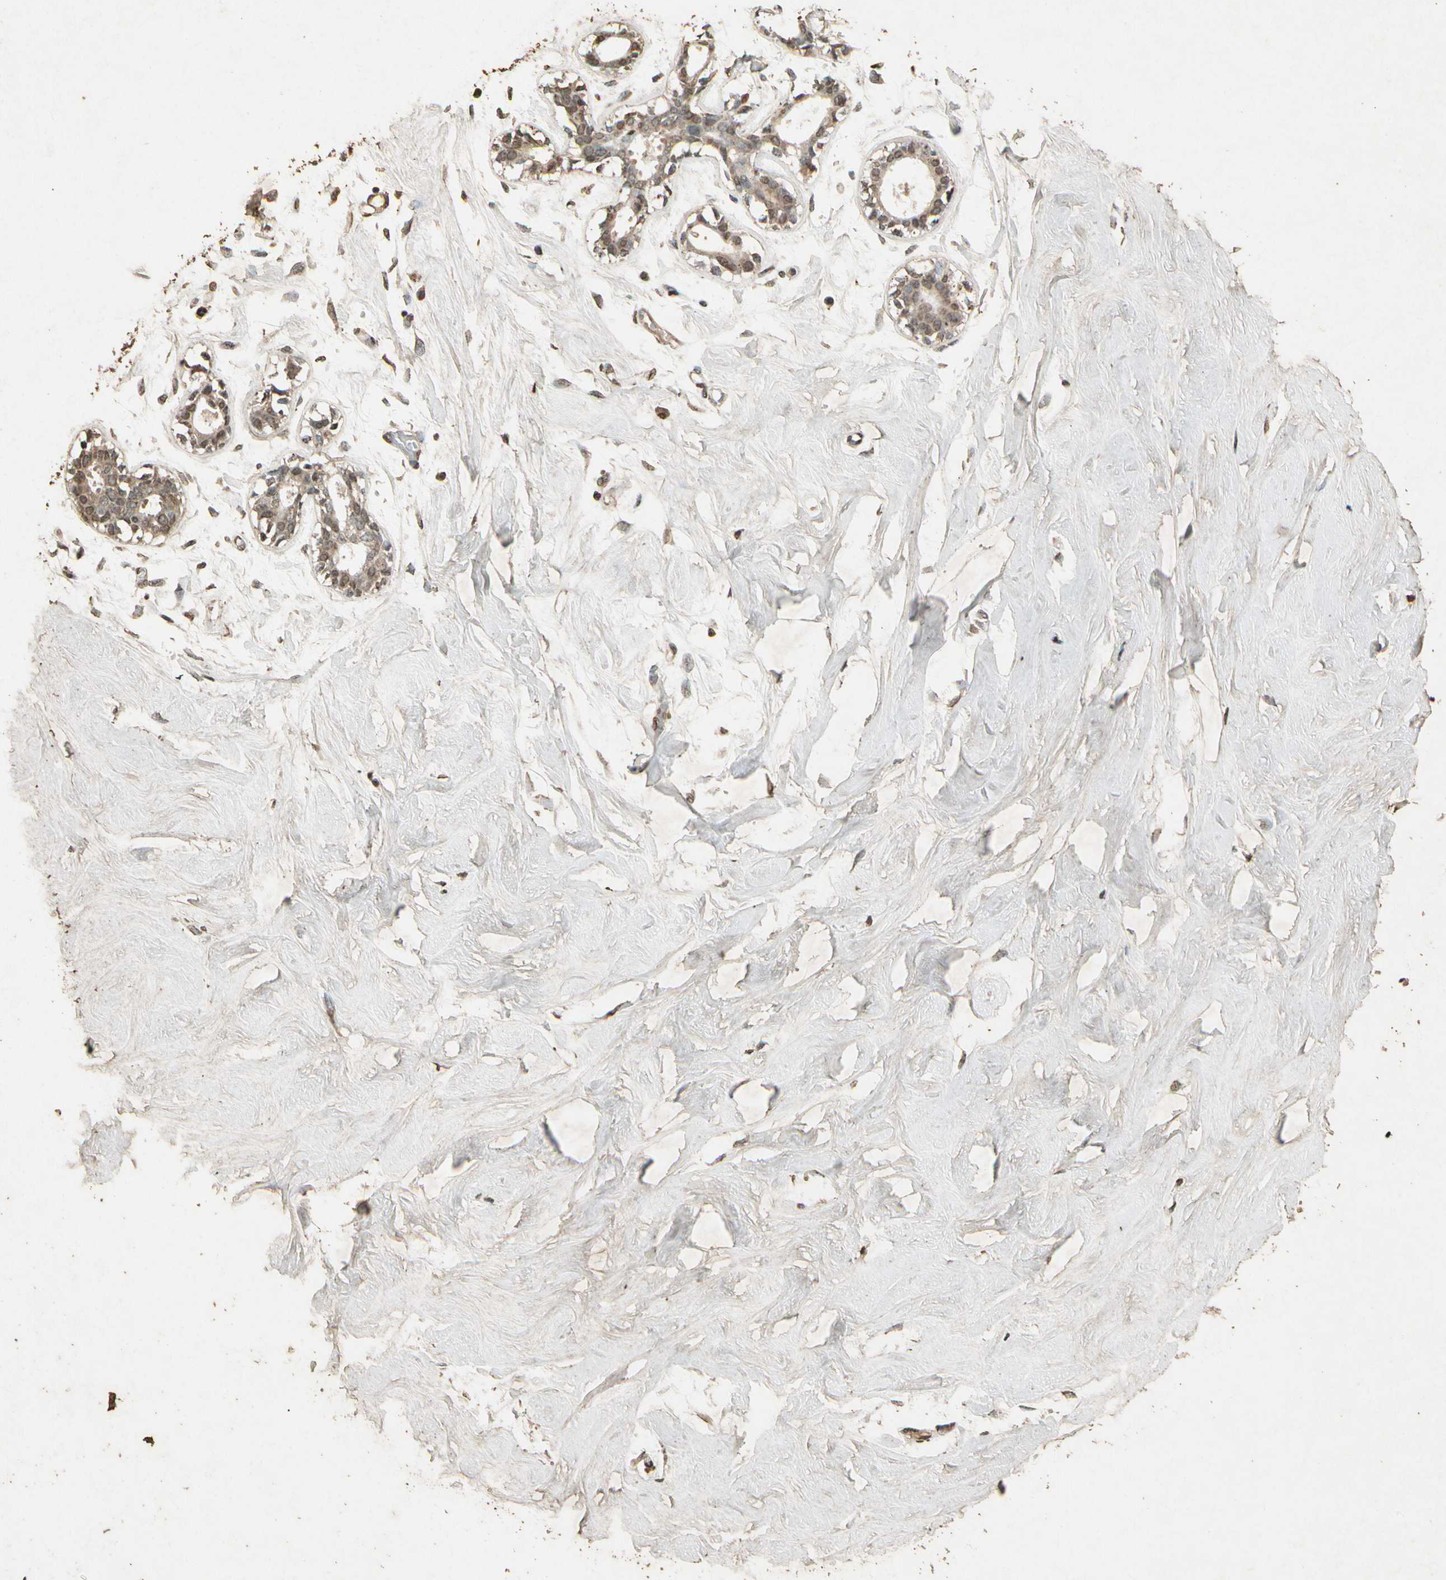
{"staining": {"intensity": "moderate", "quantity": ">75%", "location": "cytoplasmic/membranous"}, "tissue": "breast", "cell_type": "Adipocytes", "image_type": "normal", "snomed": [{"axis": "morphology", "description": "Normal tissue, NOS"}, {"axis": "topography", "description": "Breast"}, {"axis": "topography", "description": "Soft tissue"}], "caption": "This image demonstrates unremarkable breast stained with immunohistochemistry (IHC) to label a protein in brown. The cytoplasmic/membranous of adipocytes show moderate positivity for the protein. Nuclei are counter-stained blue.", "gene": "GC", "patient": {"sex": "female", "age": 25}}